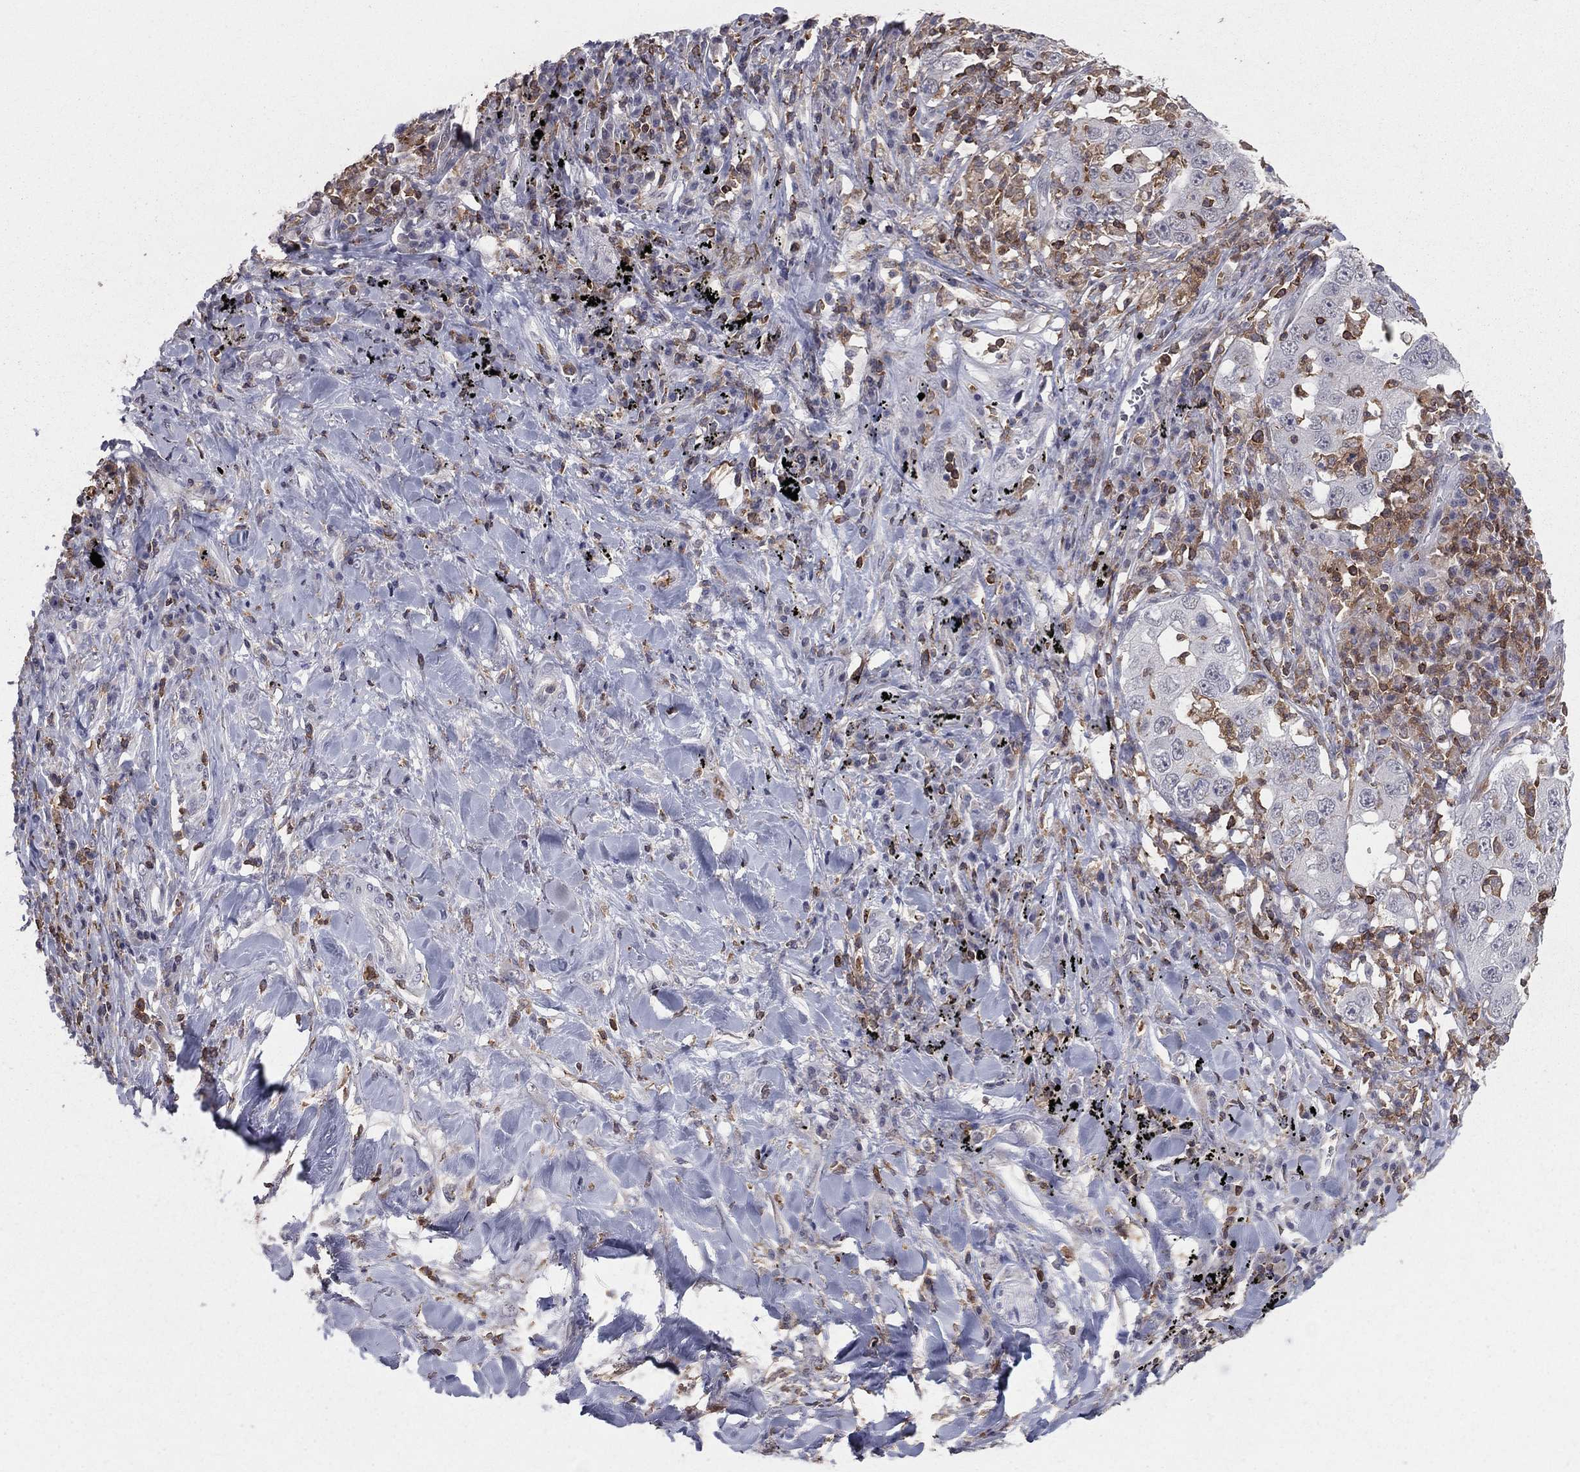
{"staining": {"intensity": "negative", "quantity": "none", "location": "none"}, "tissue": "lung cancer", "cell_type": "Tumor cells", "image_type": "cancer", "snomed": [{"axis": "morphology", "description": "Adenocarcinoma, NOS"}, {"axis": "topography", "description": "Lung"}], "caption": "Immunohistochemical staining of adenocarcinoma (lung) displays no significant expression in tumor cells. The staining is performed using DAB brown chromogen with nuclei counter-stained in using hematoxylin.", "gene": "PSTPIP1", "patient": {"sex": "male", "age": 73}}